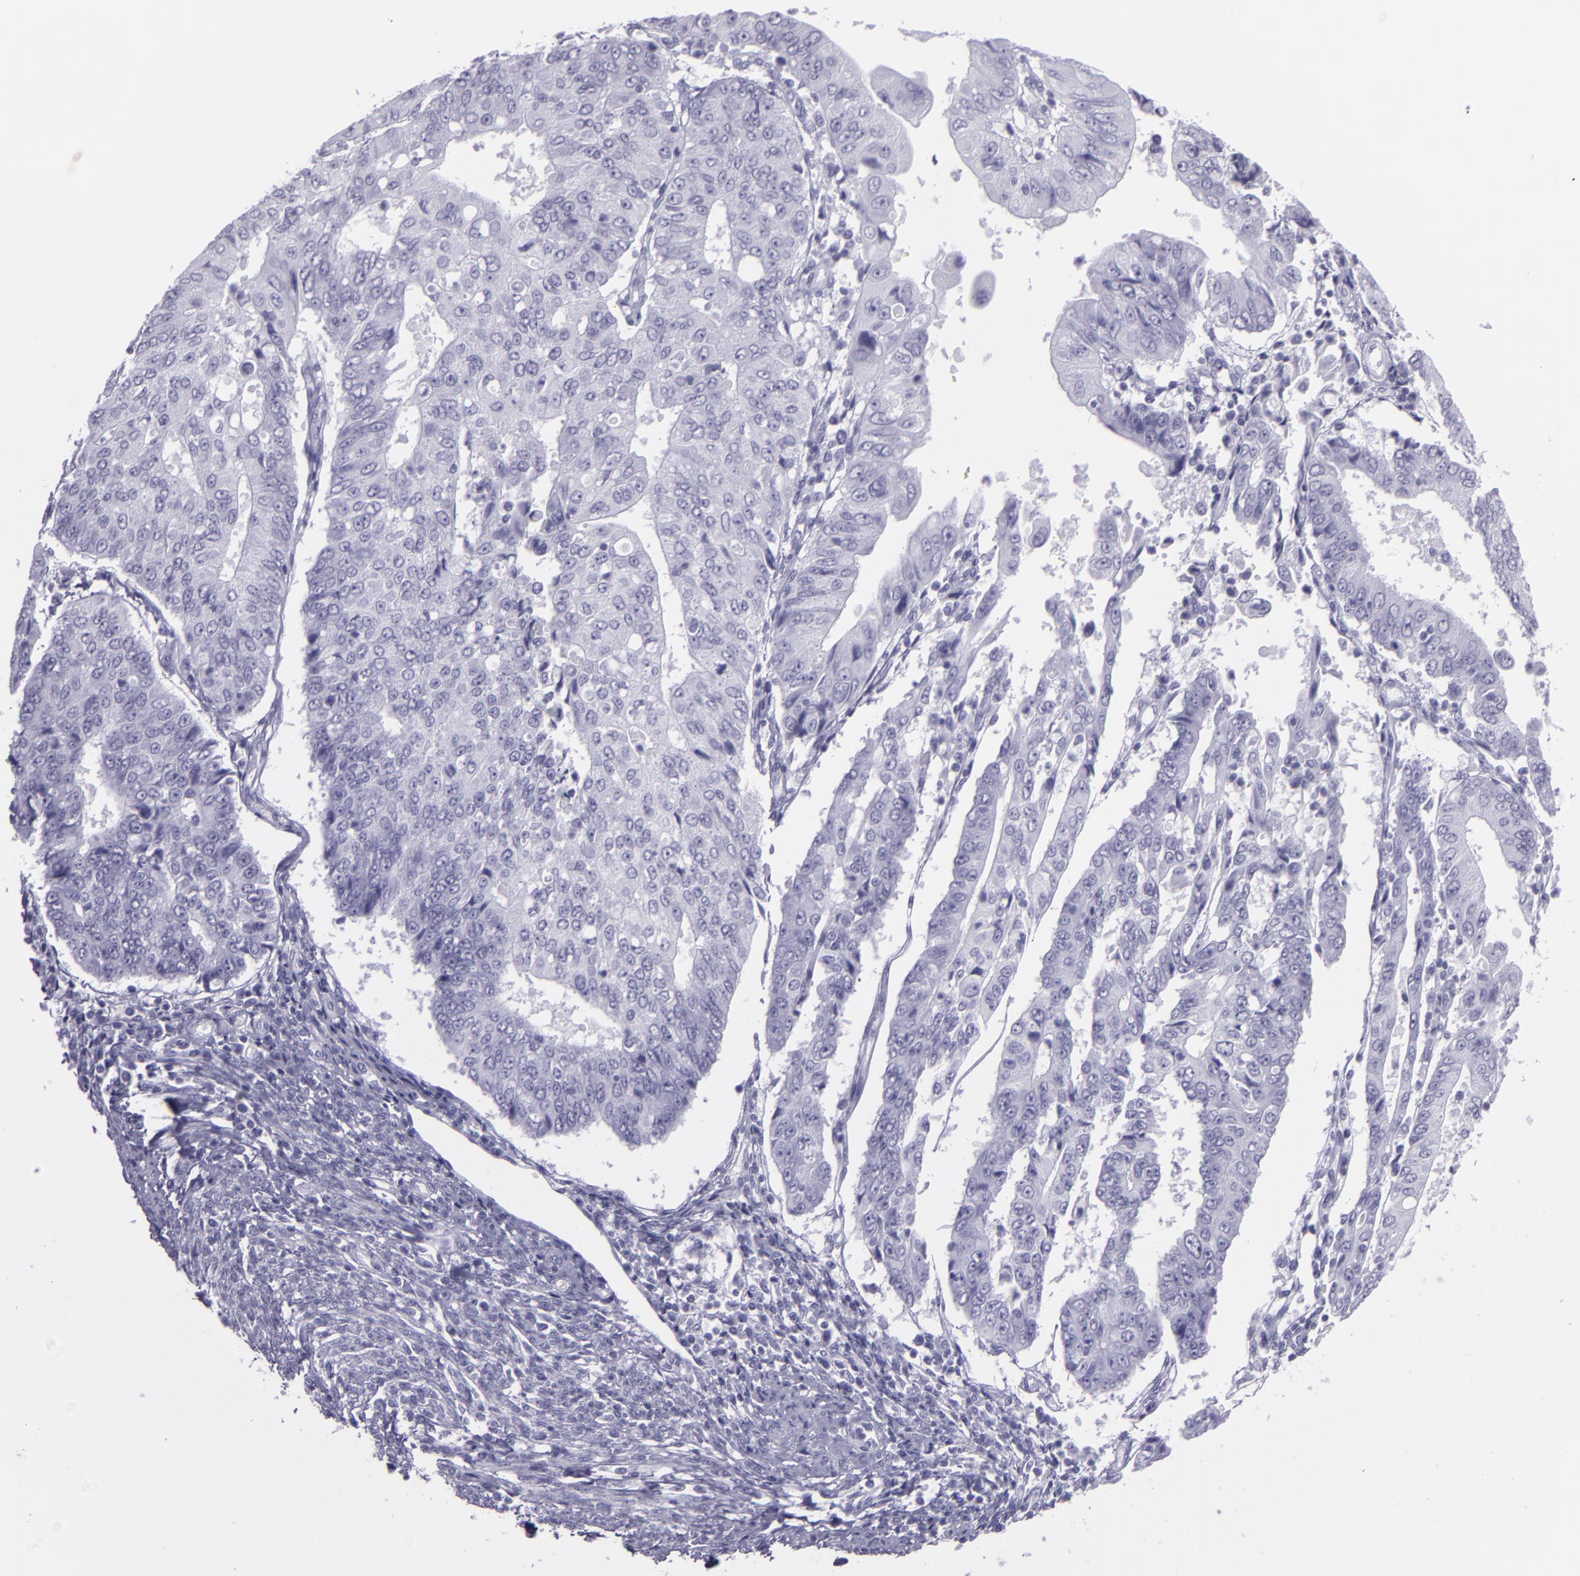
{"staining": {"intensity": "negative", "quantity": "none", "location": "none"}, "tissue": "endometrial cancer", "cell_type": "Tumor cells", "image_type": "cancer", "snomed": [{"axis": "morphology", "description": "Adenocarcinoma, NOS"}, {"axis": "topography", "description": "Endometrium"}], "caption": "Protein analysis of endometrial cancer (adenocarcinoma) shows no significant expression in tumor cells.", "gene": "MUC6", "patient": {"sex": "female", "age": 75}}